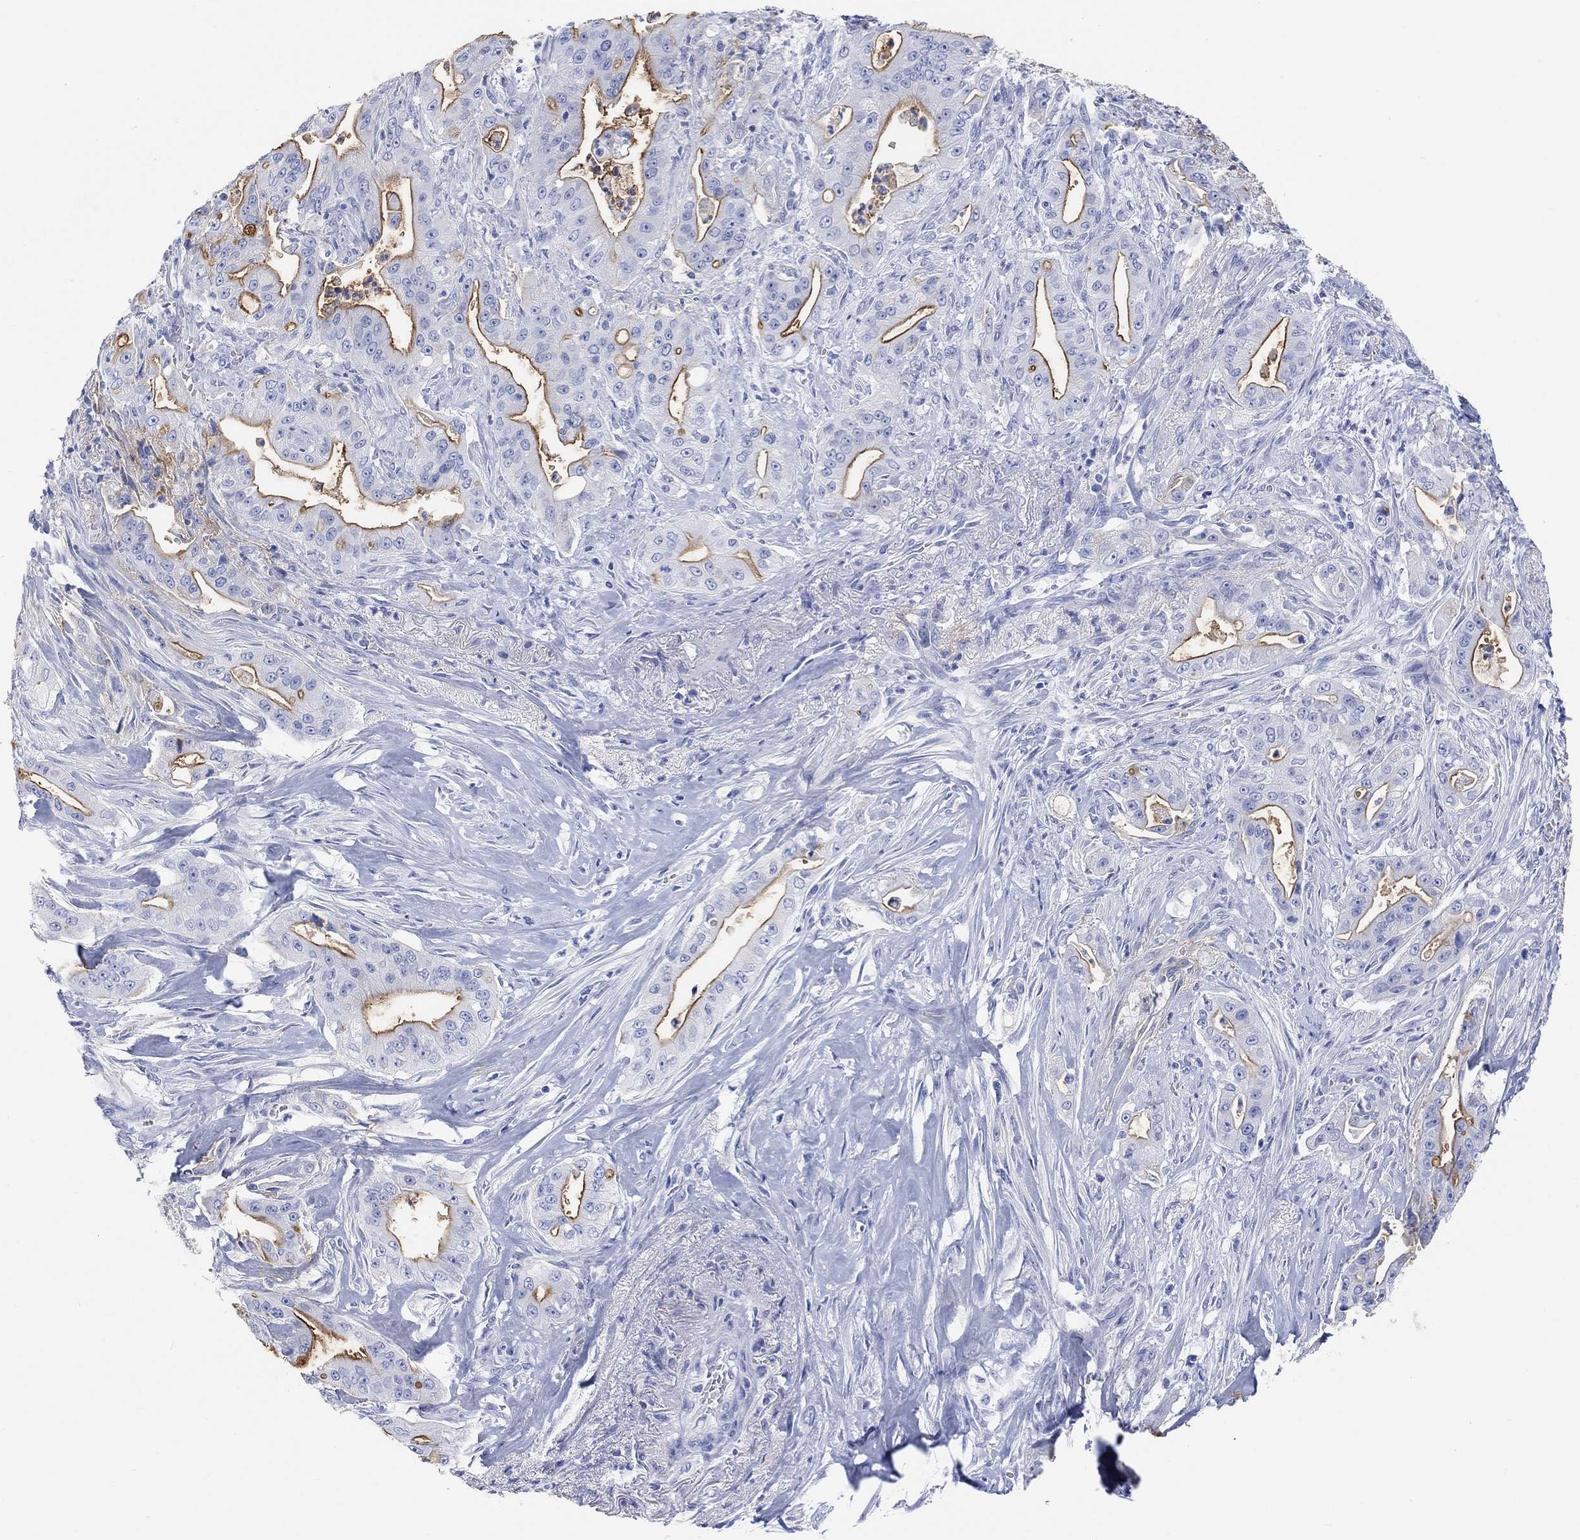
{"staining": {"intensity": "strong", "quantity": "<25%", "location": "cytoplasmic/membranous"}, "tissue": "pancreatic cancer", "cell_type": "Tumor cells", "image_type": "cancer", "snomed": [{"axis": "morphology", "description": "Normal tissue, NOS"}, {"axis": "morphology", "description": "Inflammation, NOS"}, {"axis": "morphology", "description": "Adenocarcinoma, NOS"}, {"axis": "topography", "description": "Pancreas"}], "caption": "A high-resolution photomicrograph shows immunohistochemistry (IHC) staining of adenocarcinoma (pancreatic), which exhibits strong cytoplasmic/membranous expression in about <25% of tumor cells.", "gene": "XIRP2", "patient": {"sex": "male", "age": 57}}